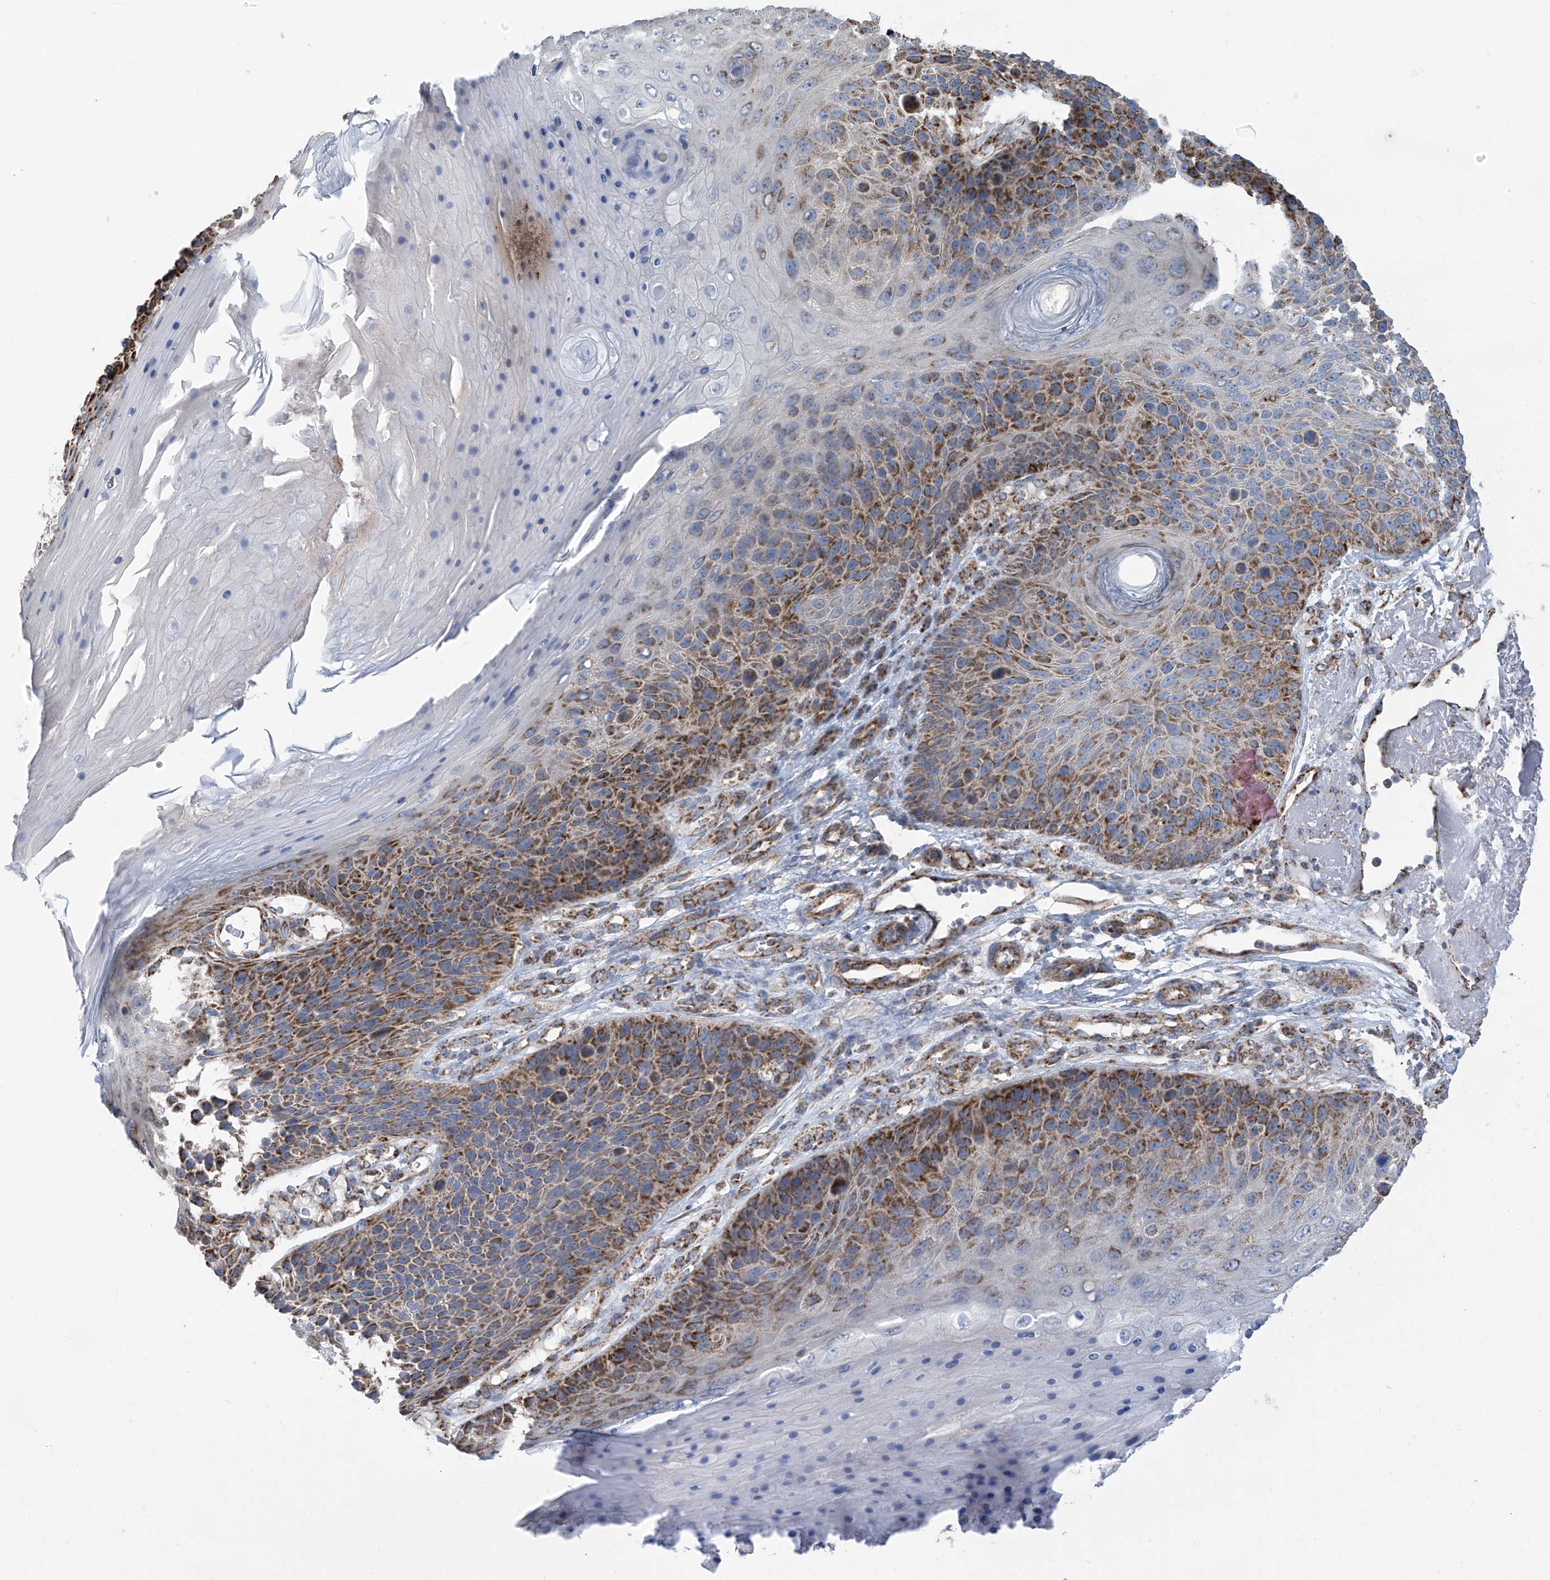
{"staining": {"intensity": "strong", "quantity": ">75%", "location": "cytoplasmic/membranous"}, "tissue": "skin cancer", "cell_type": "Tumor cells", "image_type": "cancer", "snomed": [{"axis": "morphology", "description": "Squamous cell carcinoma, NOS"}, {"axis": "topography", "description": "Skin"}], "caption": "Tumor cells demonstrate high levels of strong cytoplasmic/membranous expression in about >75% of cells in human skin cancer (squamous cell carcinoma).", "gene": "PNPT1", "patient": {"sex": "female", "age": 88}}